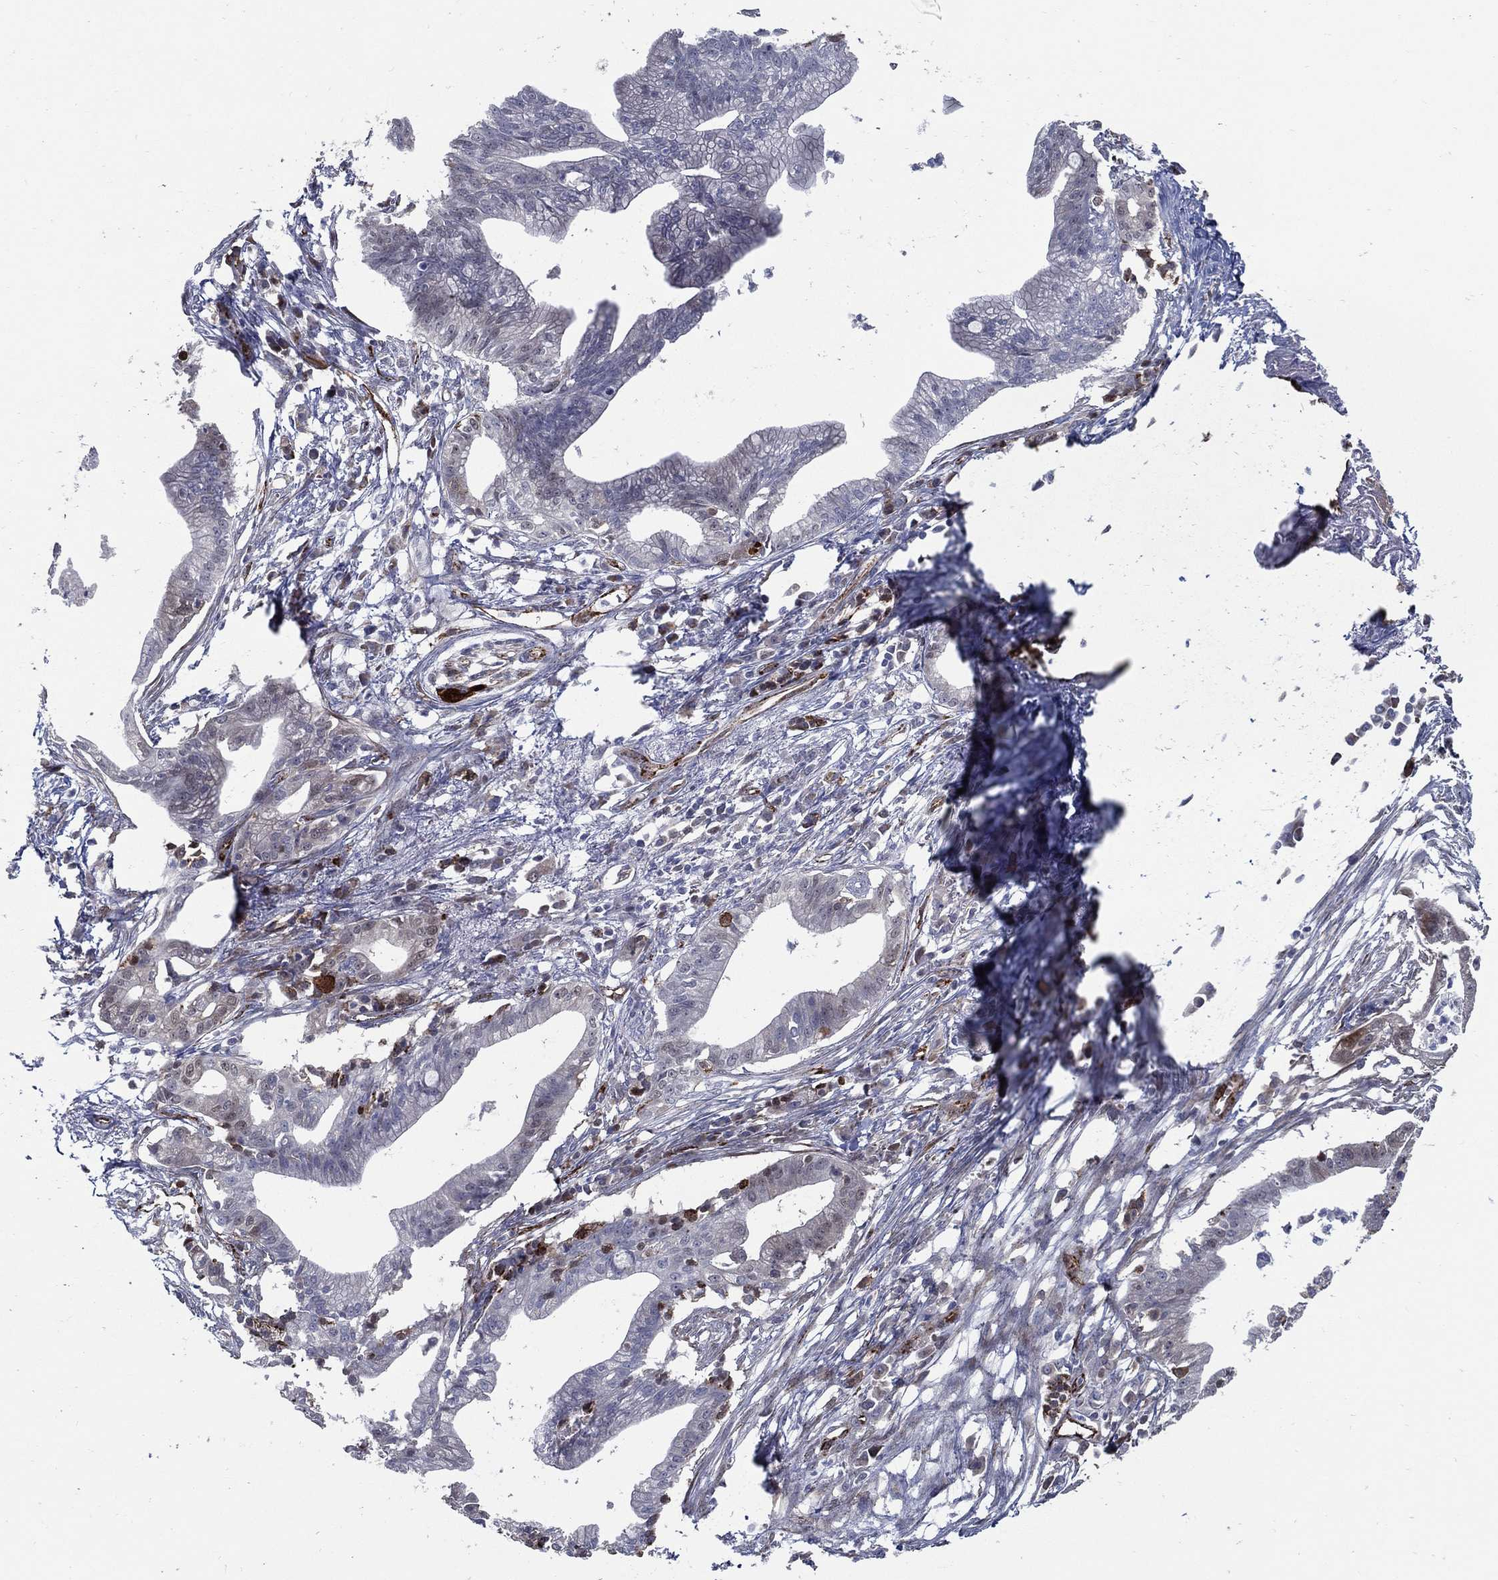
{"staining": {"intensity": "negative", "quantity": "none", "location": "none"}, "tissue": "pancreatic cancer", "cell_type": "Tumor cells", "image_type": "cancer", "snomed": [{"axis": "morphology", "description": "Normal tissue, NOS"}, {"axis": "morphology", "description": "Adenocarcinoma, NOS"}, {"axis": "topography", "description": "Pancreas"}], "caption": "Tumor cells show no significant protein staining in pancreatic adenocarcinoma. (DAB (3,3'-diaminobenzidine) immunohistochemistry with hematoxylin counter stain).", "gene": "ARHGAP11A", "patient": {"sex": "female", "age": 58}}